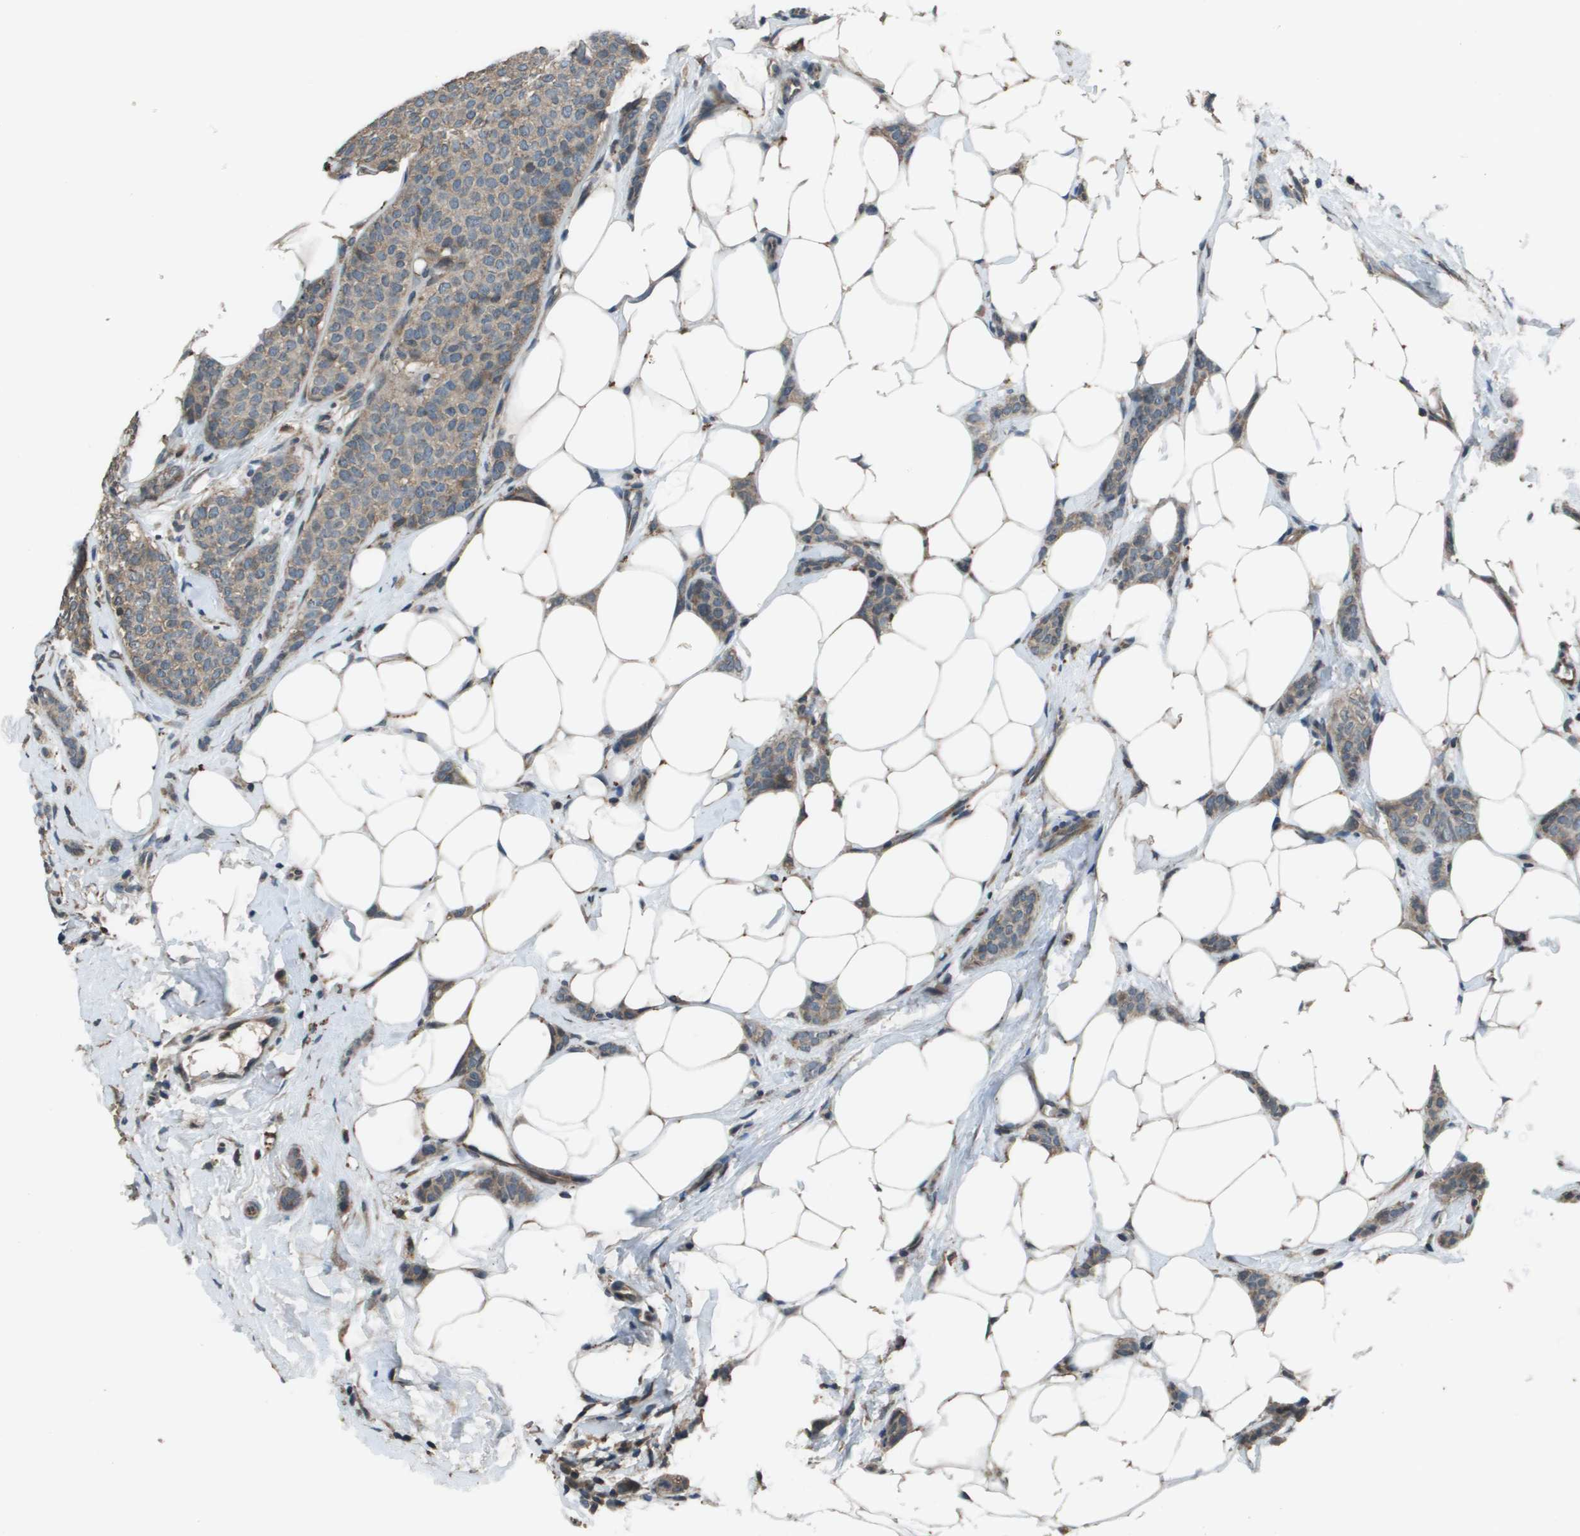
{"staining": {"intensity": "weak", "quantity": ">75%", "location": "cytoplasmic/membranous"}, "tissue": "breast cancer", "cell_type": "Tumor cells", "image_type": "cancer", "snomed": [{"axis": "morphology", "description": "Lobular carcinoma"}, {"axis": "topography", "description": "Skin"}, {"axis": "topography", "description": "Breast"}], "caption": "Immunohistochemistry histopathology image of neoplastic tissue: breast lobular carcinoma stained using immunohistochemistry demonstrates low levels of weak protein expression localized specifically in the cytoplasmic/membranous of tumor cells, appearing as a cytoplasmic/membranous brown color.", "gene": "GOSR2", "patient": {"sex": "female", "age": 46}}